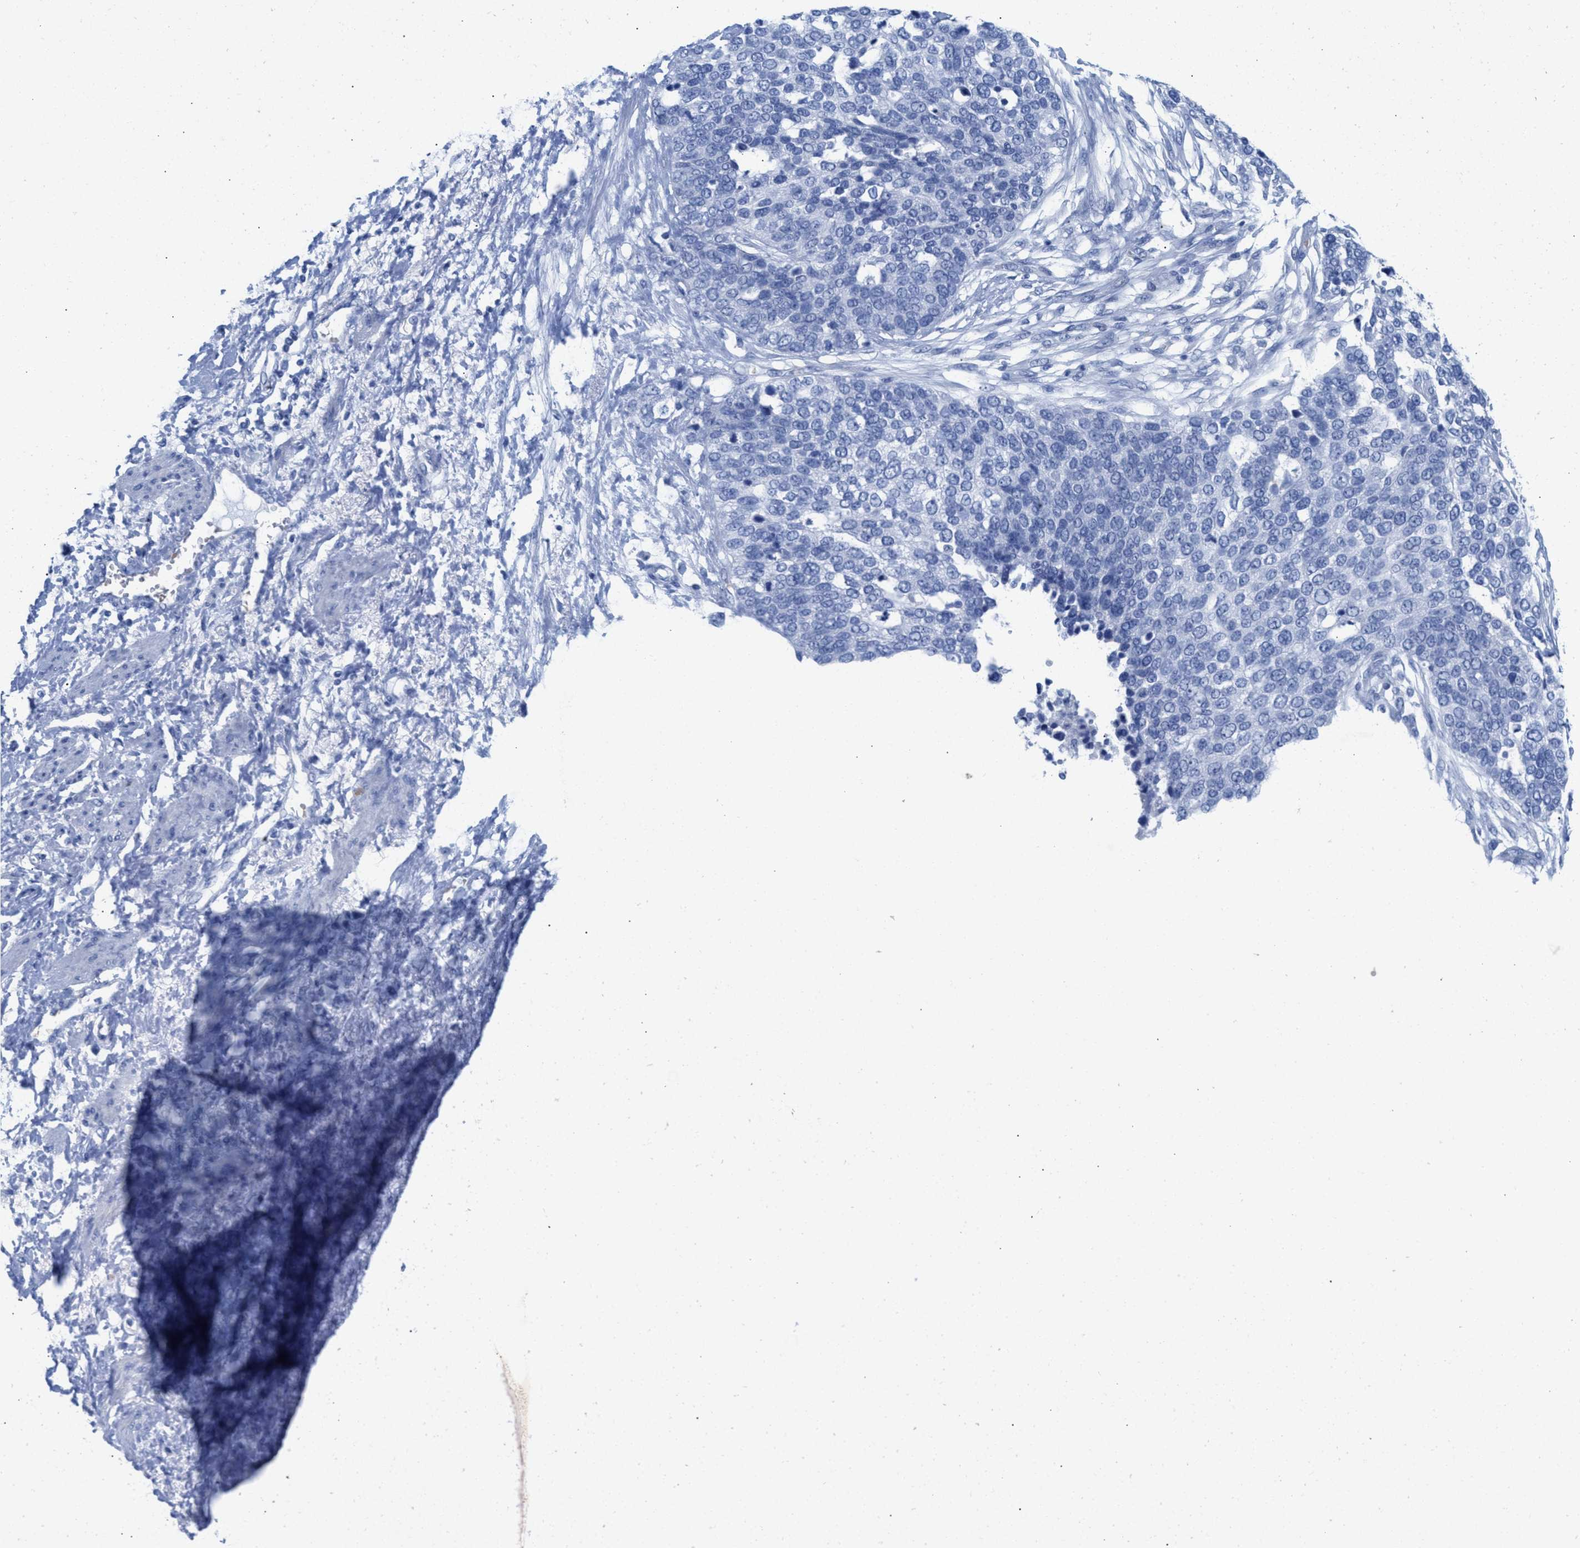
{"staining": {"intensity": "negative", "quantity": "none", "location": "none"}, "tissue": "ovarian cancer", "cell_type": "Tumor cells", "image_type": "cancer", "snomed": [{"axis": "morphology", "description": "Cystadenocarcinoma, serous, NOS"}, {"axis": "topography", "description": "Ovary"}], "caption": "This photomicrograph is of ovarian serous cystadenocarcinoma stained with IHC to label a protein in brown with the nuclei are counter-stained blue. There is no expression in tumor cells.", "gene": "ANKFN1", "patient": {"sex": "female", "age": 44}}